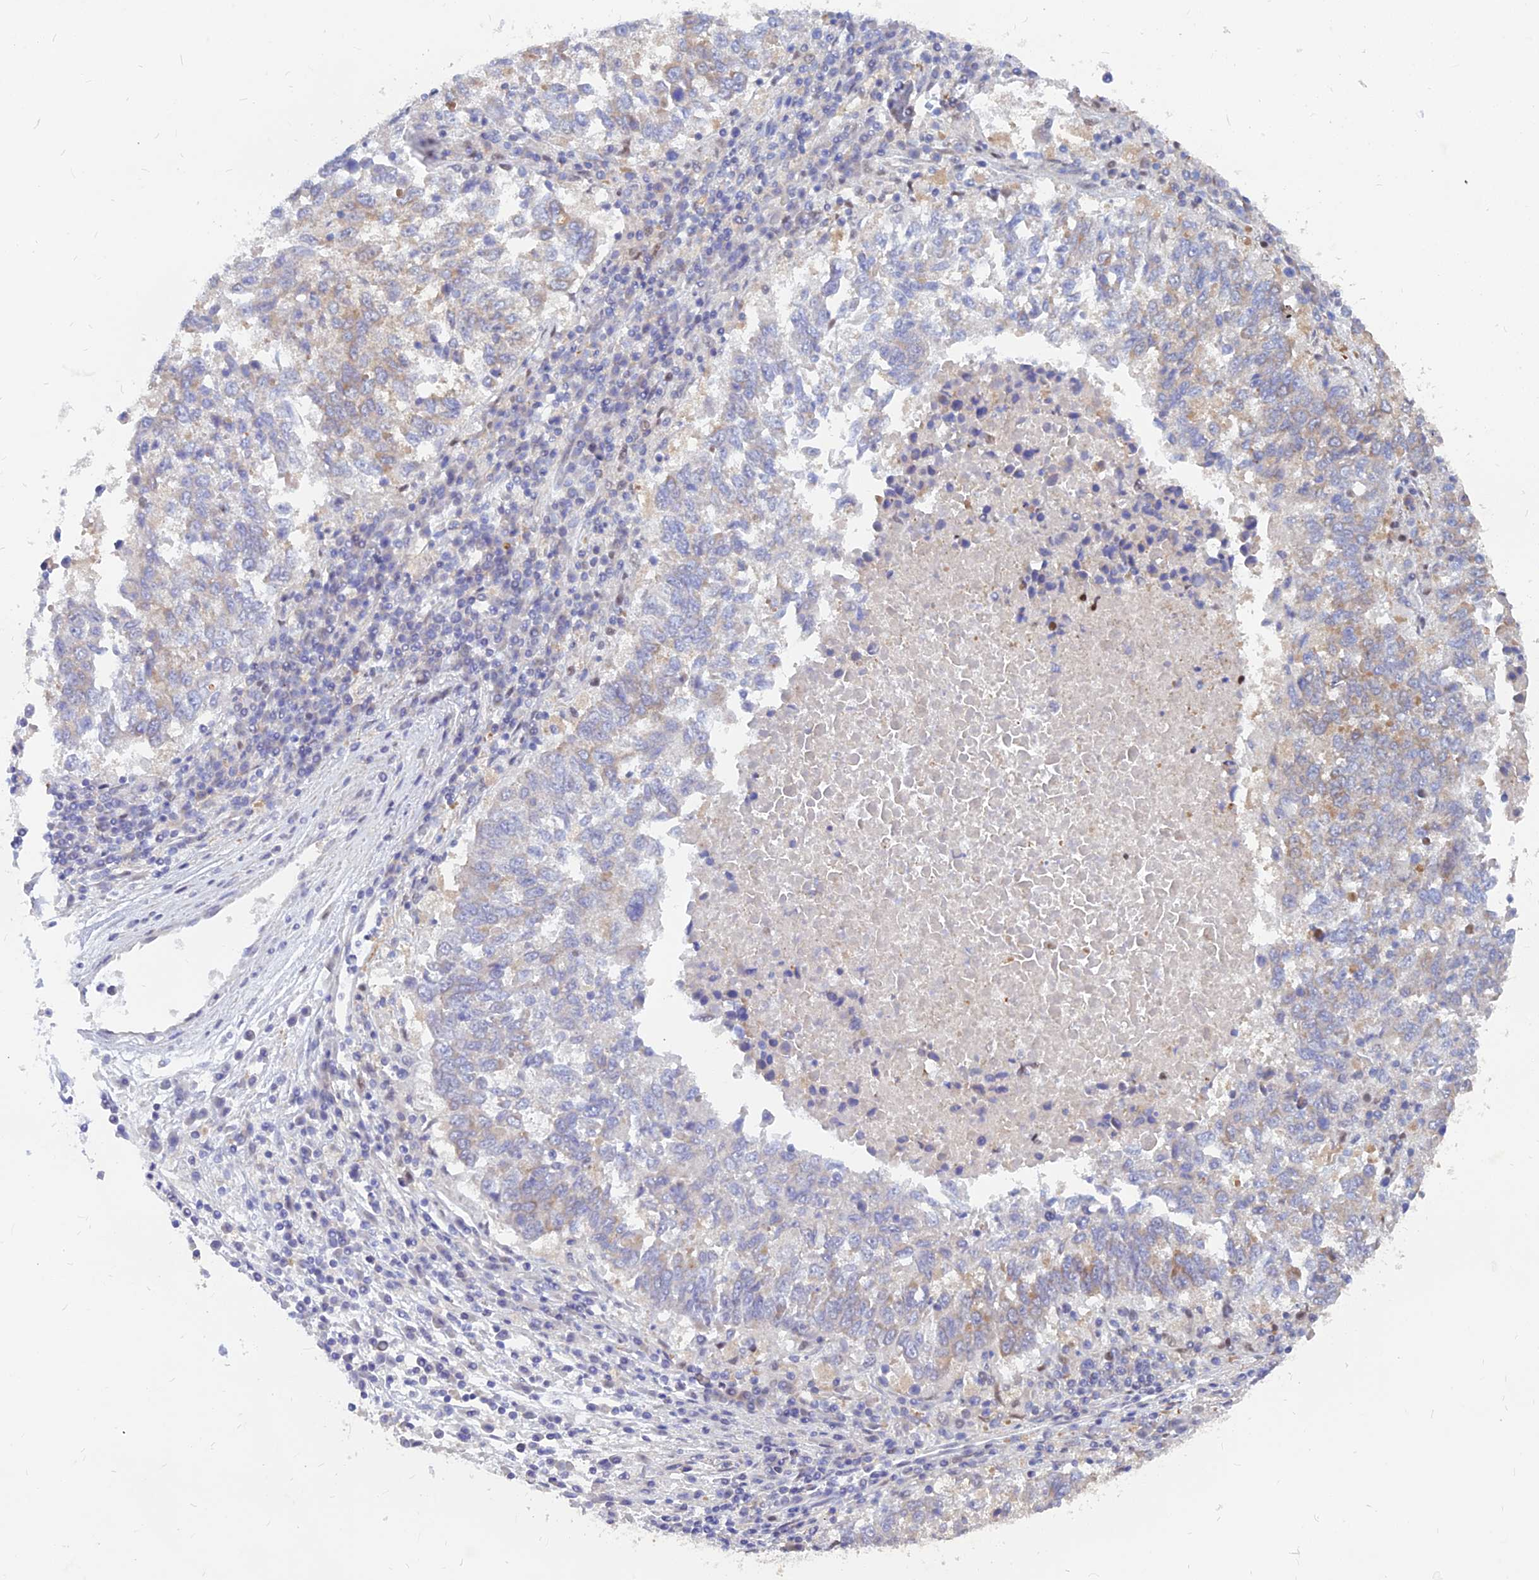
{"staining": {"intensity": "negative", "quantity": "none", "location": "none"}, "tissue": "lung cancer", "cell_type": "Tumor cells", "image_type": "cancer", "snomed": [{"axis": "morphology", "description": "Squamous cell carcinoma, NOS"}, {"axis": "topography", "description": "Lung"}], "caption": "Immunohistochemical staining of lung cancer (squamous cell carcinoma) demonstrates no significant staining in tumor cells.", "gene": "DNAJC16", "patient": {"sex": "male", "age": 73}}